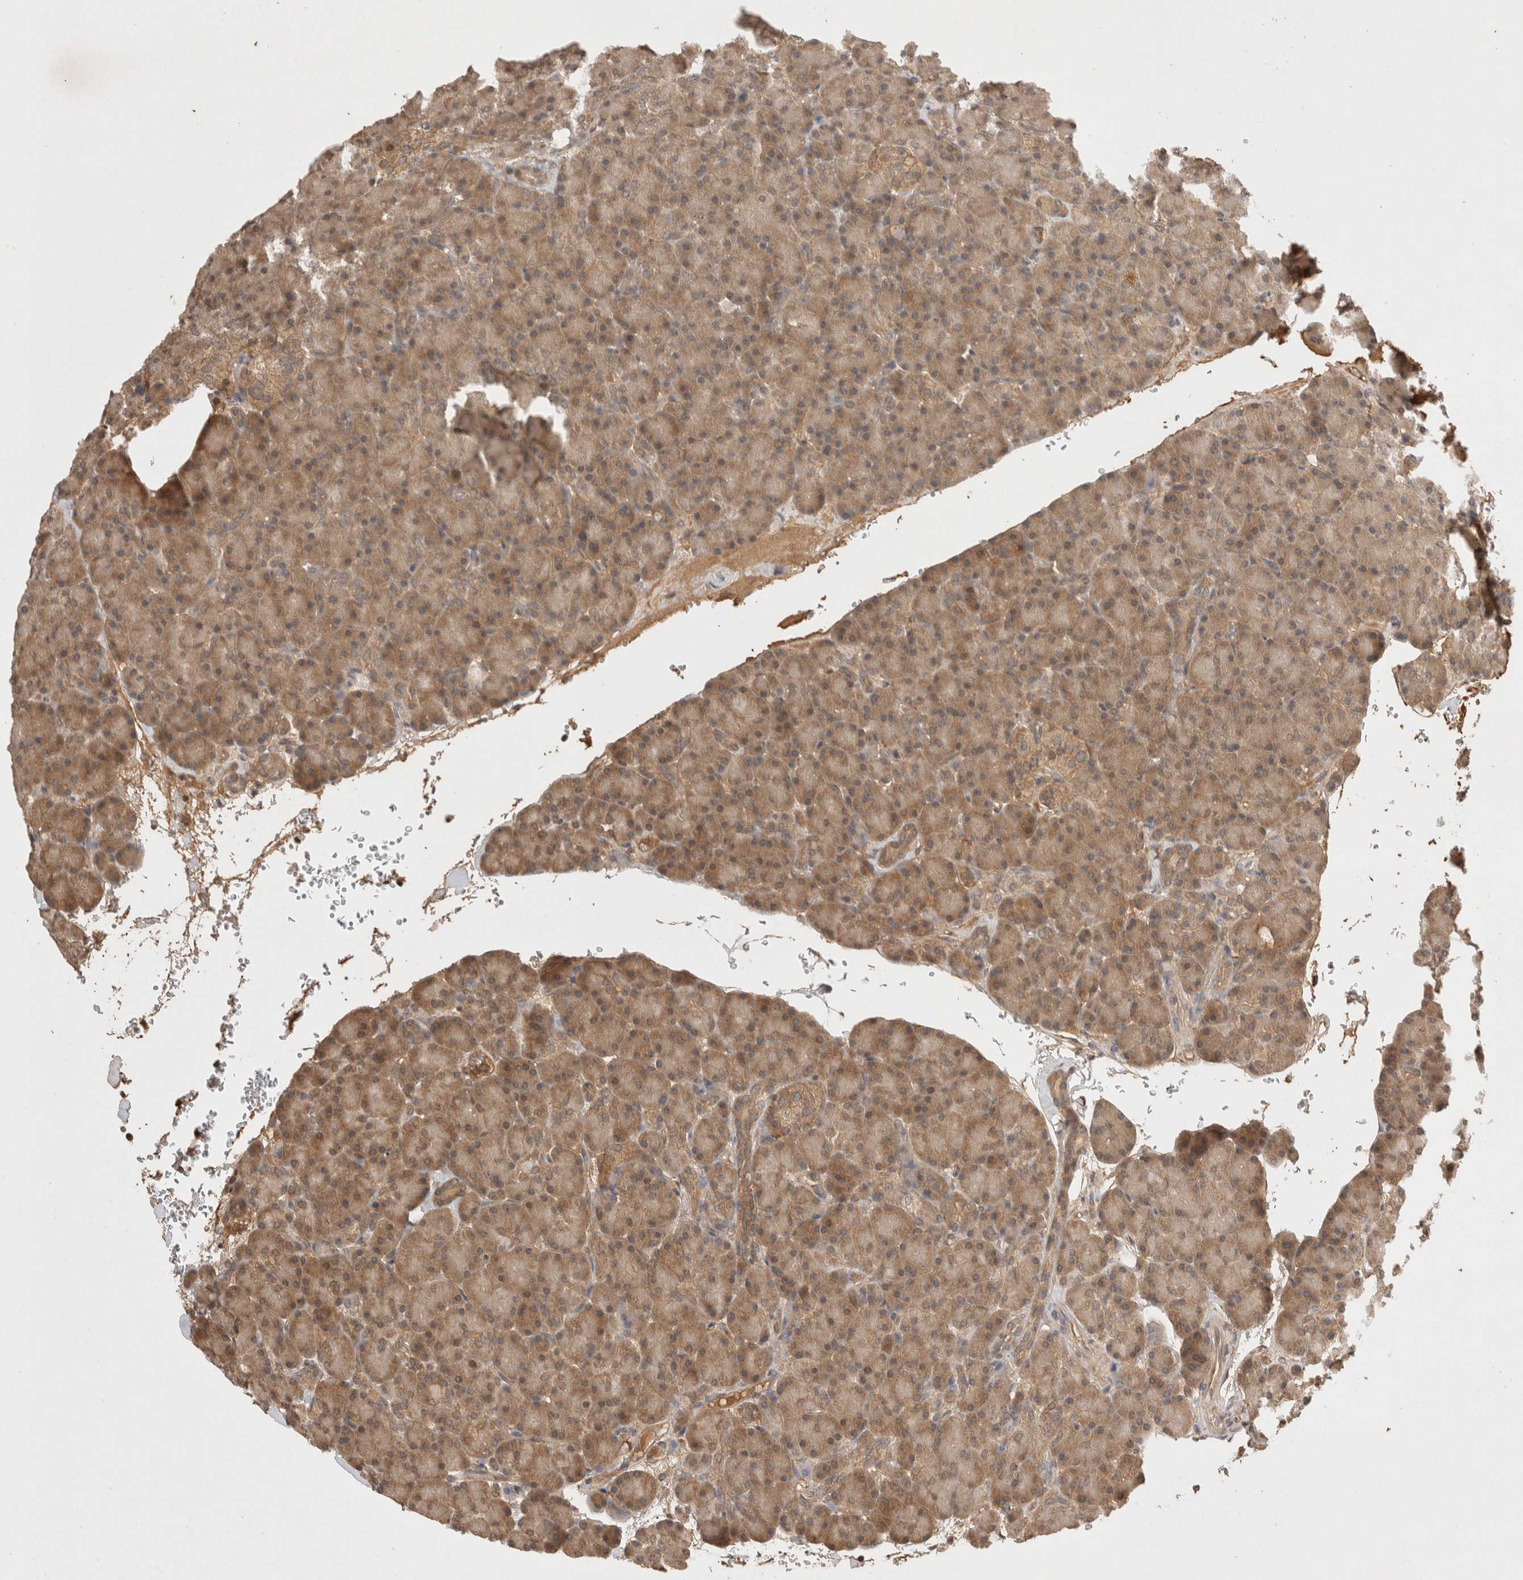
{"staining": {"intensity": "moderate", "quantity": ">75%", "location": "cytoplasmic/membranous"}, "tissue": "pancreas", "cell_type": "Exocrine glandular cells", "image_type": "normal", "snomed": [{"axis": "morphology", "description": "Normal tissue, NOS"}, {"axis": "topography", "description": "Pancreas"}], "caption": "A micrograph showing moderate cytoplasmic/membranous positivity in about >75% of exocrine glandular cells in normal pancreas, as visualized by brown immunohistochemical staining.", "gene": "PRMT3", "patient": {"sex": "female", "age": 43}}